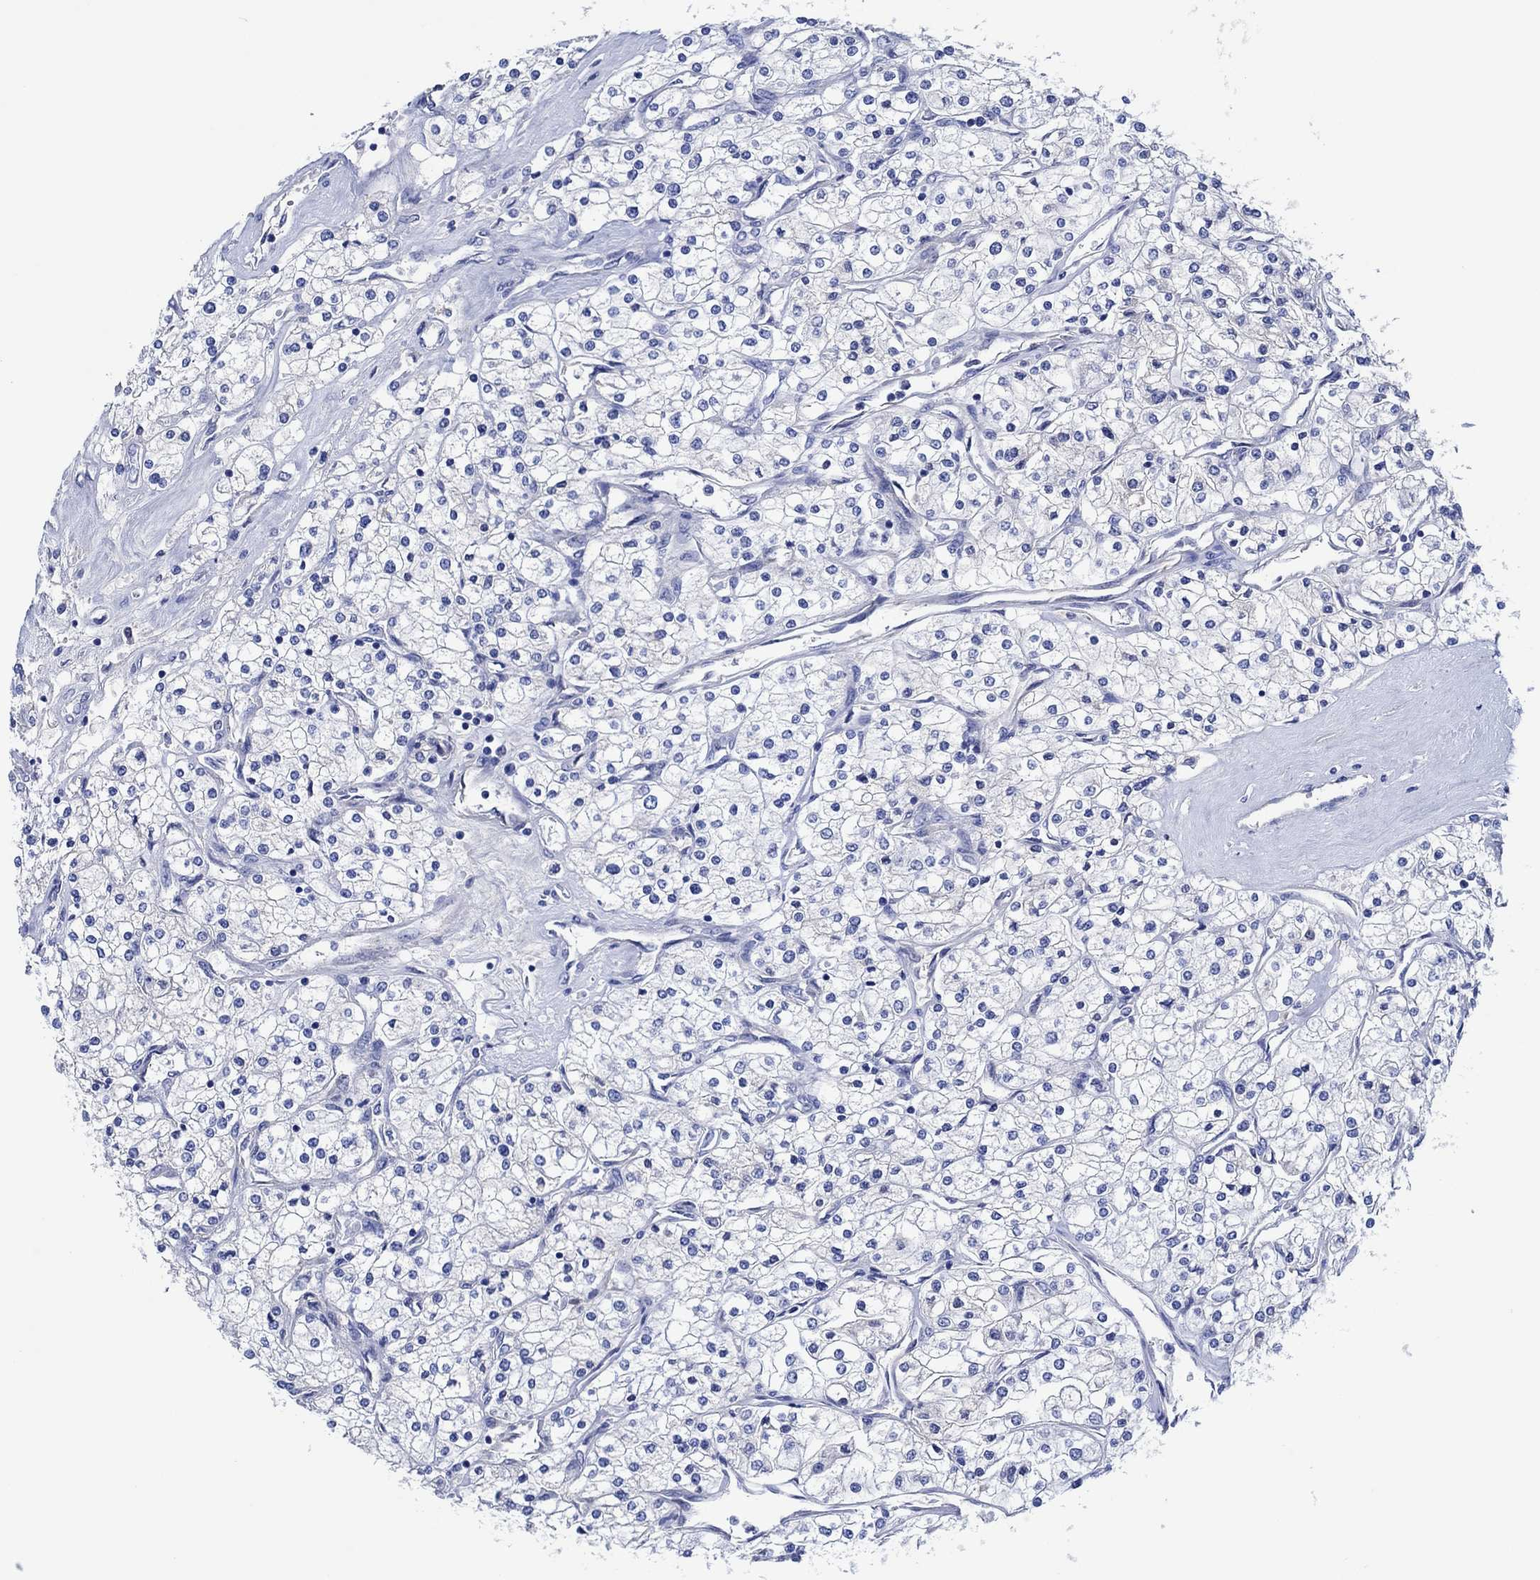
{"staining": {"intensity": "negative", "quantity": "none", "location": "none"}, "tissue": "renal cancer", "cell_type": "Tumor cells", "image_type": "cancer", "snomed": [{"axis": "morphology", "description": "Adenocarcinoma, NOS"}, {"axis": "topography", "description": "Kidney"}], "caption": "DAB immunohistochemical staining of renal cancer (adenocarcinoma) shows no significant expression in tumor cells.", "gene": "CPNE6", "patient": {"sex": "male", "age": 80}}